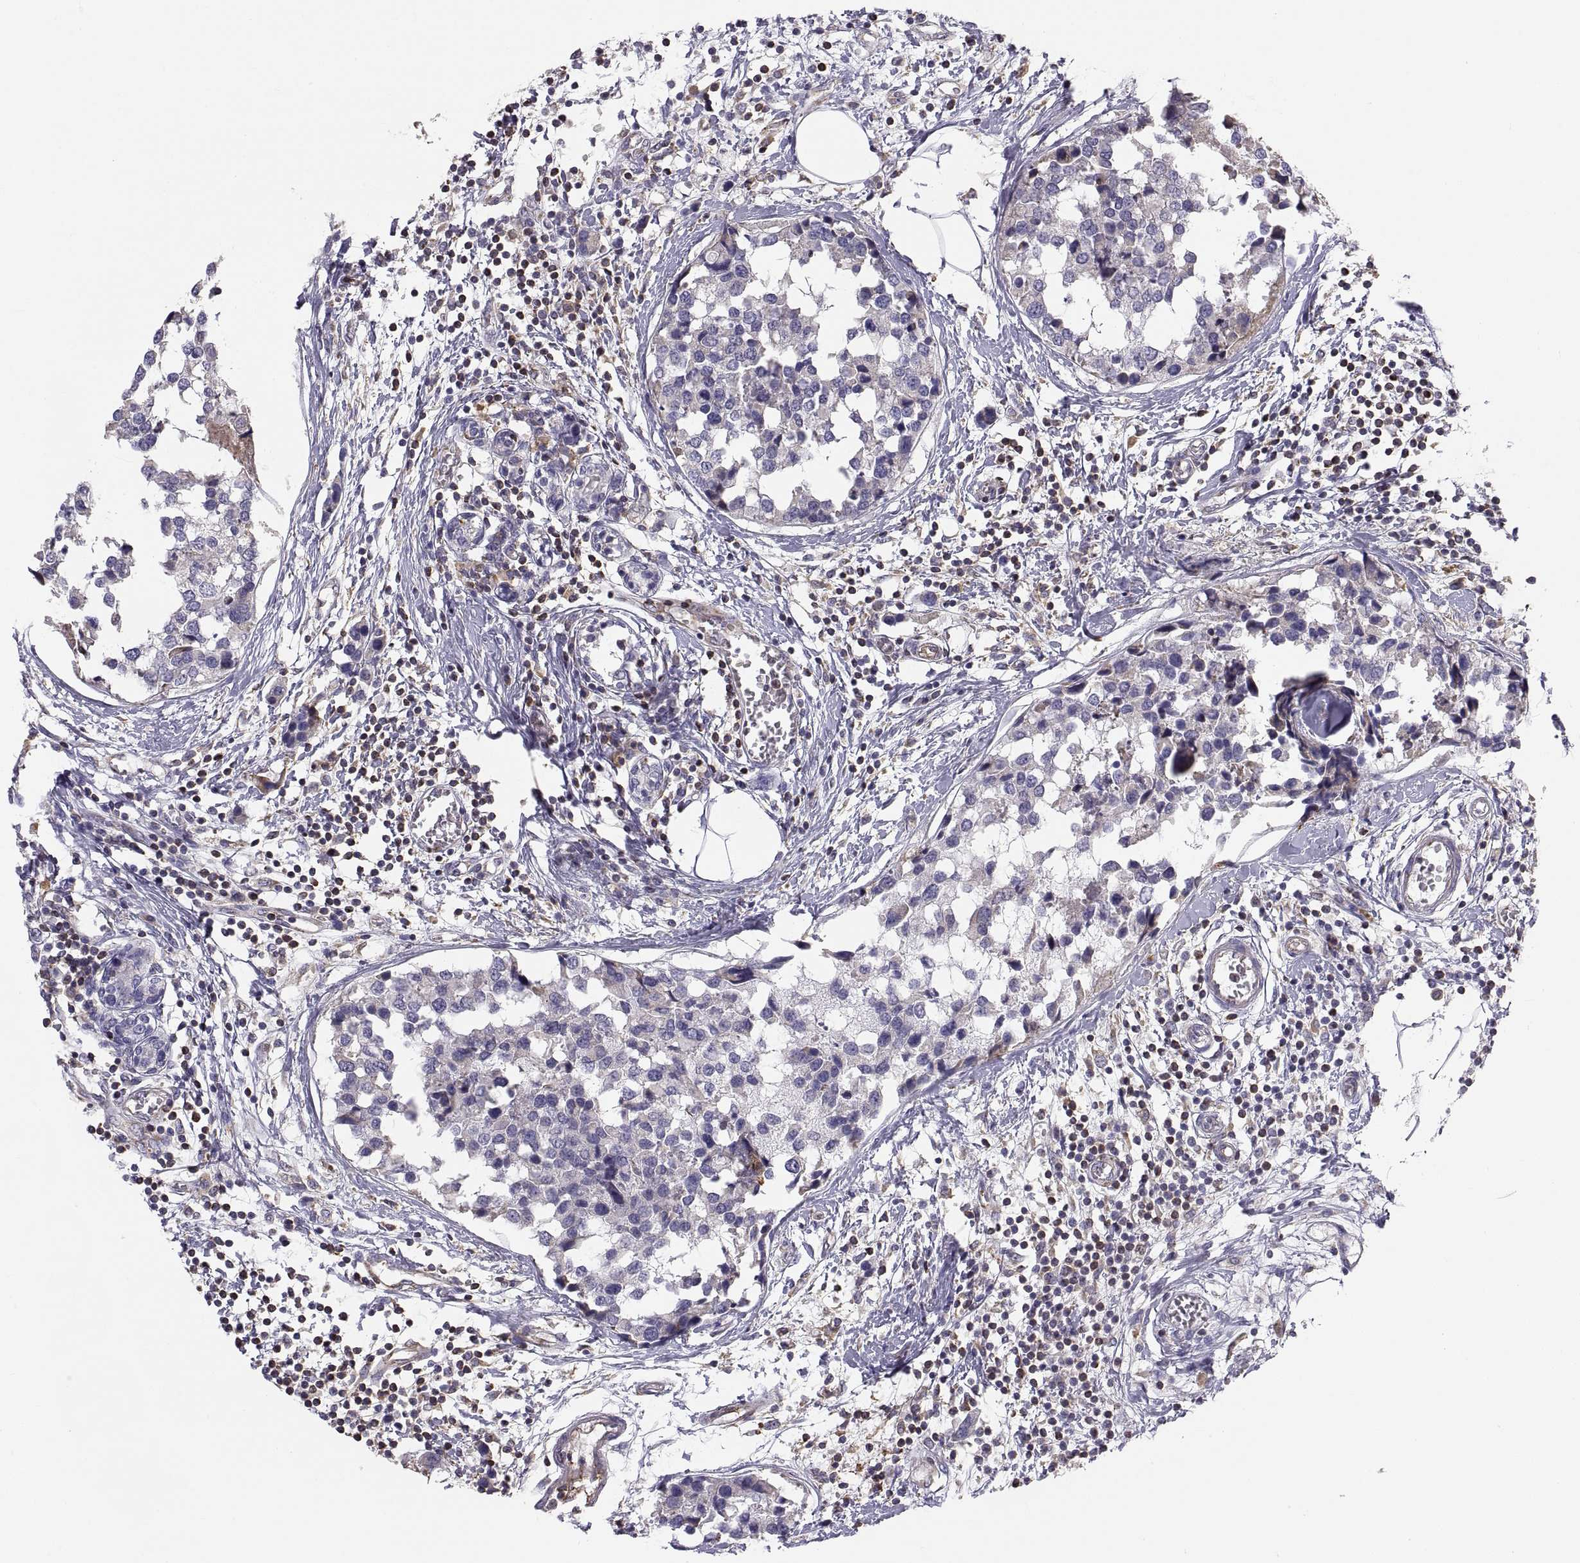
{"staining": {"intensity": "negative", "quantity": "none", "location": "none"}, "tissue": "breast cancer", "cell_type": "Tumor cells", "image_type": "cancer", "snomed": [{"axis": "morphology", "description": "Lobular carcinoma"}, {"axis": "topography", "description": "Breast"}], "caption": "A high-resolution photomicrograph shows immunohistochemistry (IHC) staining of breast cancer, which displays no significant positivity in tumor cells. (DAB IHC visualized using brightfield microscopy, high magnification).", "gene": "ERO1A", "patient": {"sex": "female", "age": 59}}